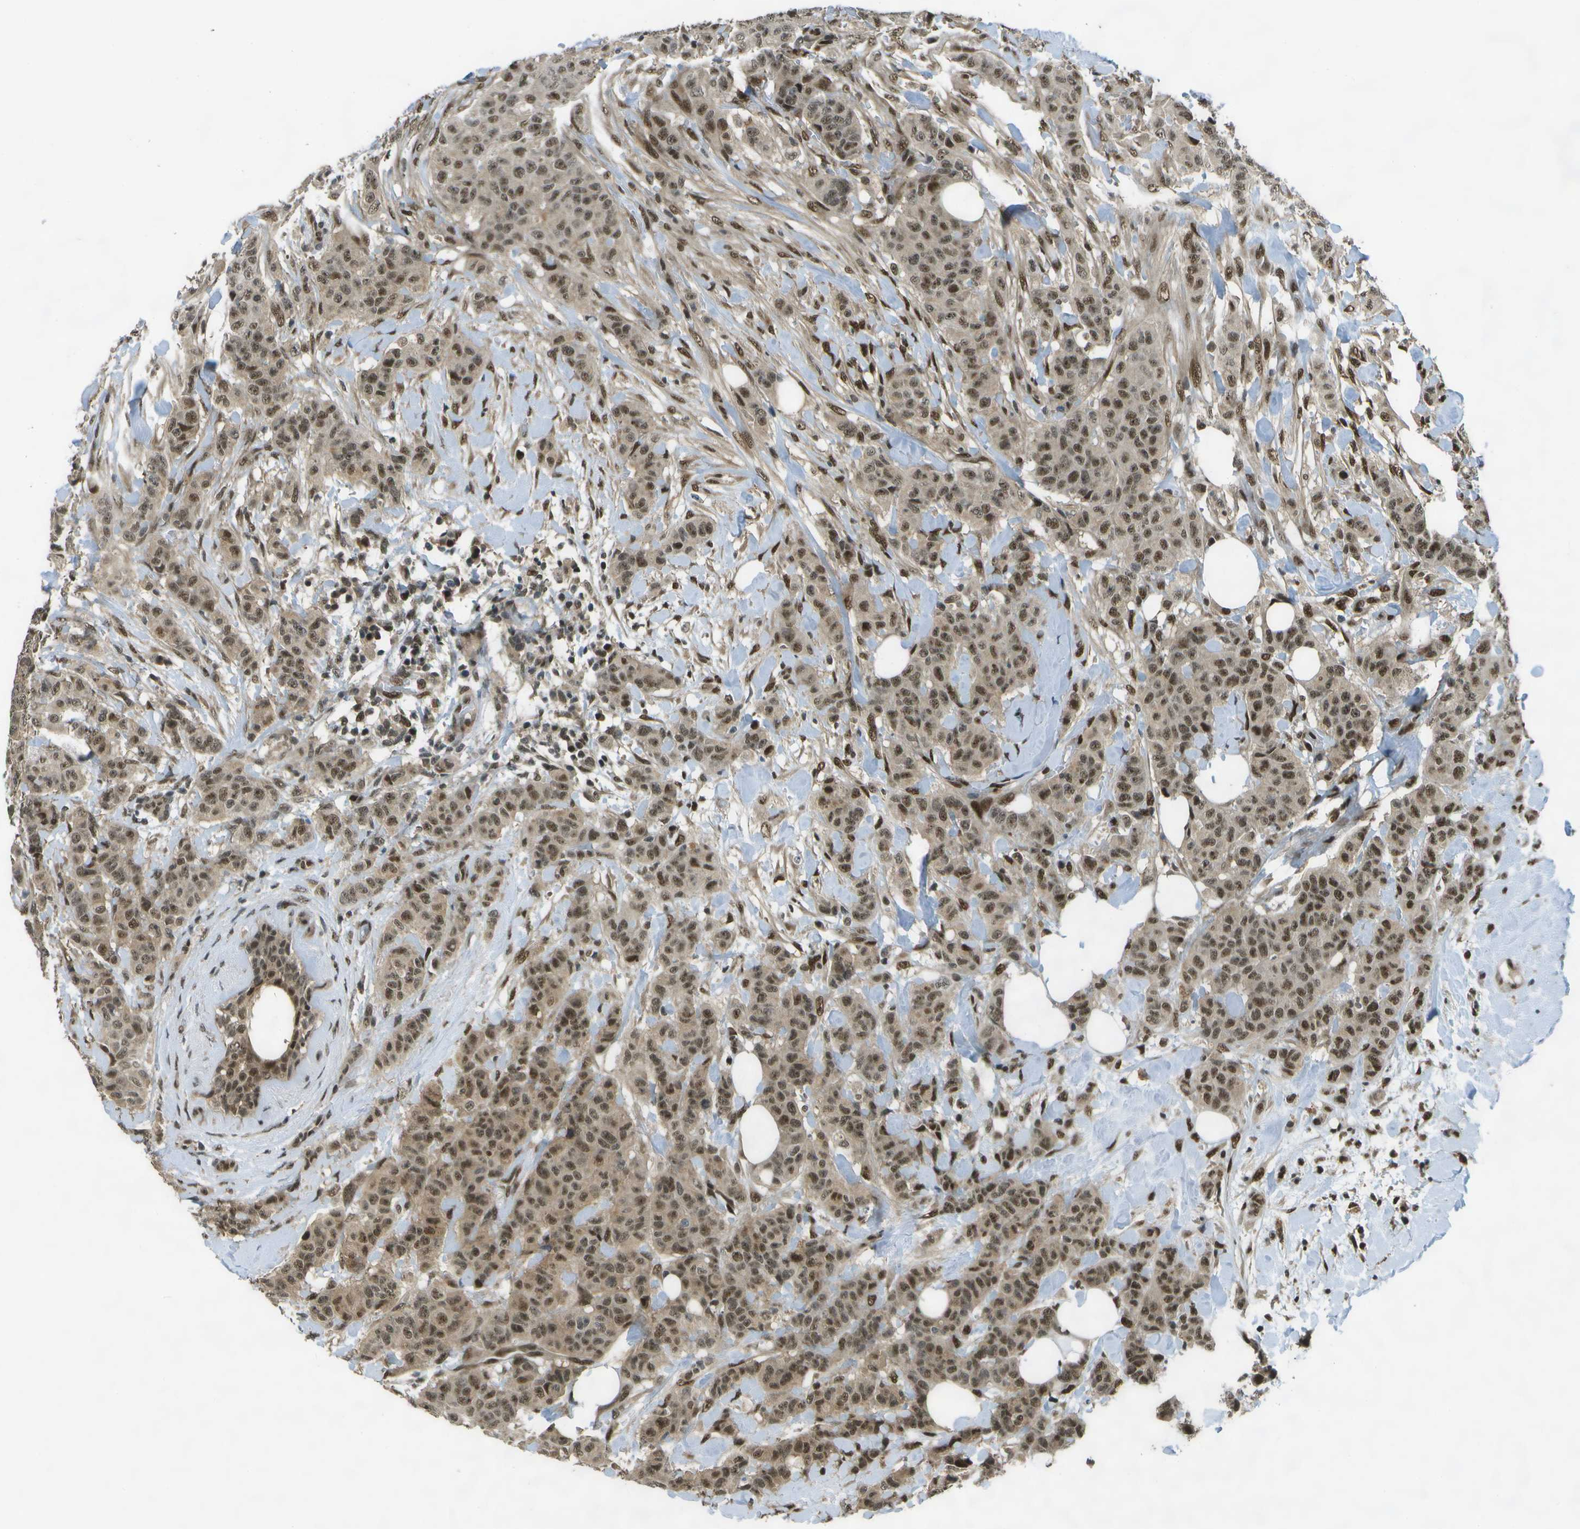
{"staining": {"intensity": "moderate", "quantity": ">75%", "location": "cytoplasmic/membranous,nuclear"}, "tissue": "breast cancer", "cell_type": "Tumor cells", "image_type": "cancer", "snomed": [{"axis": "morphology", "description": "Normal tissue, NOS"}, {"axis": "morphology", "description": "Duct carcinoma"}, {"axis": "topography", "description": "Breast"}], "caption": "Intraductal carcinoma (breast) stained with DAB (3,3'-diaminobenzidine) IHC shows medium levels of moderate cytoplasmic/membranous and nuclear expression in about >75% of tumor cells. (brown staining indicates protein expression, while blue staining denotes nuclei).", "gene": "GANC", "patient": {"sex": "female", "age": 40}}